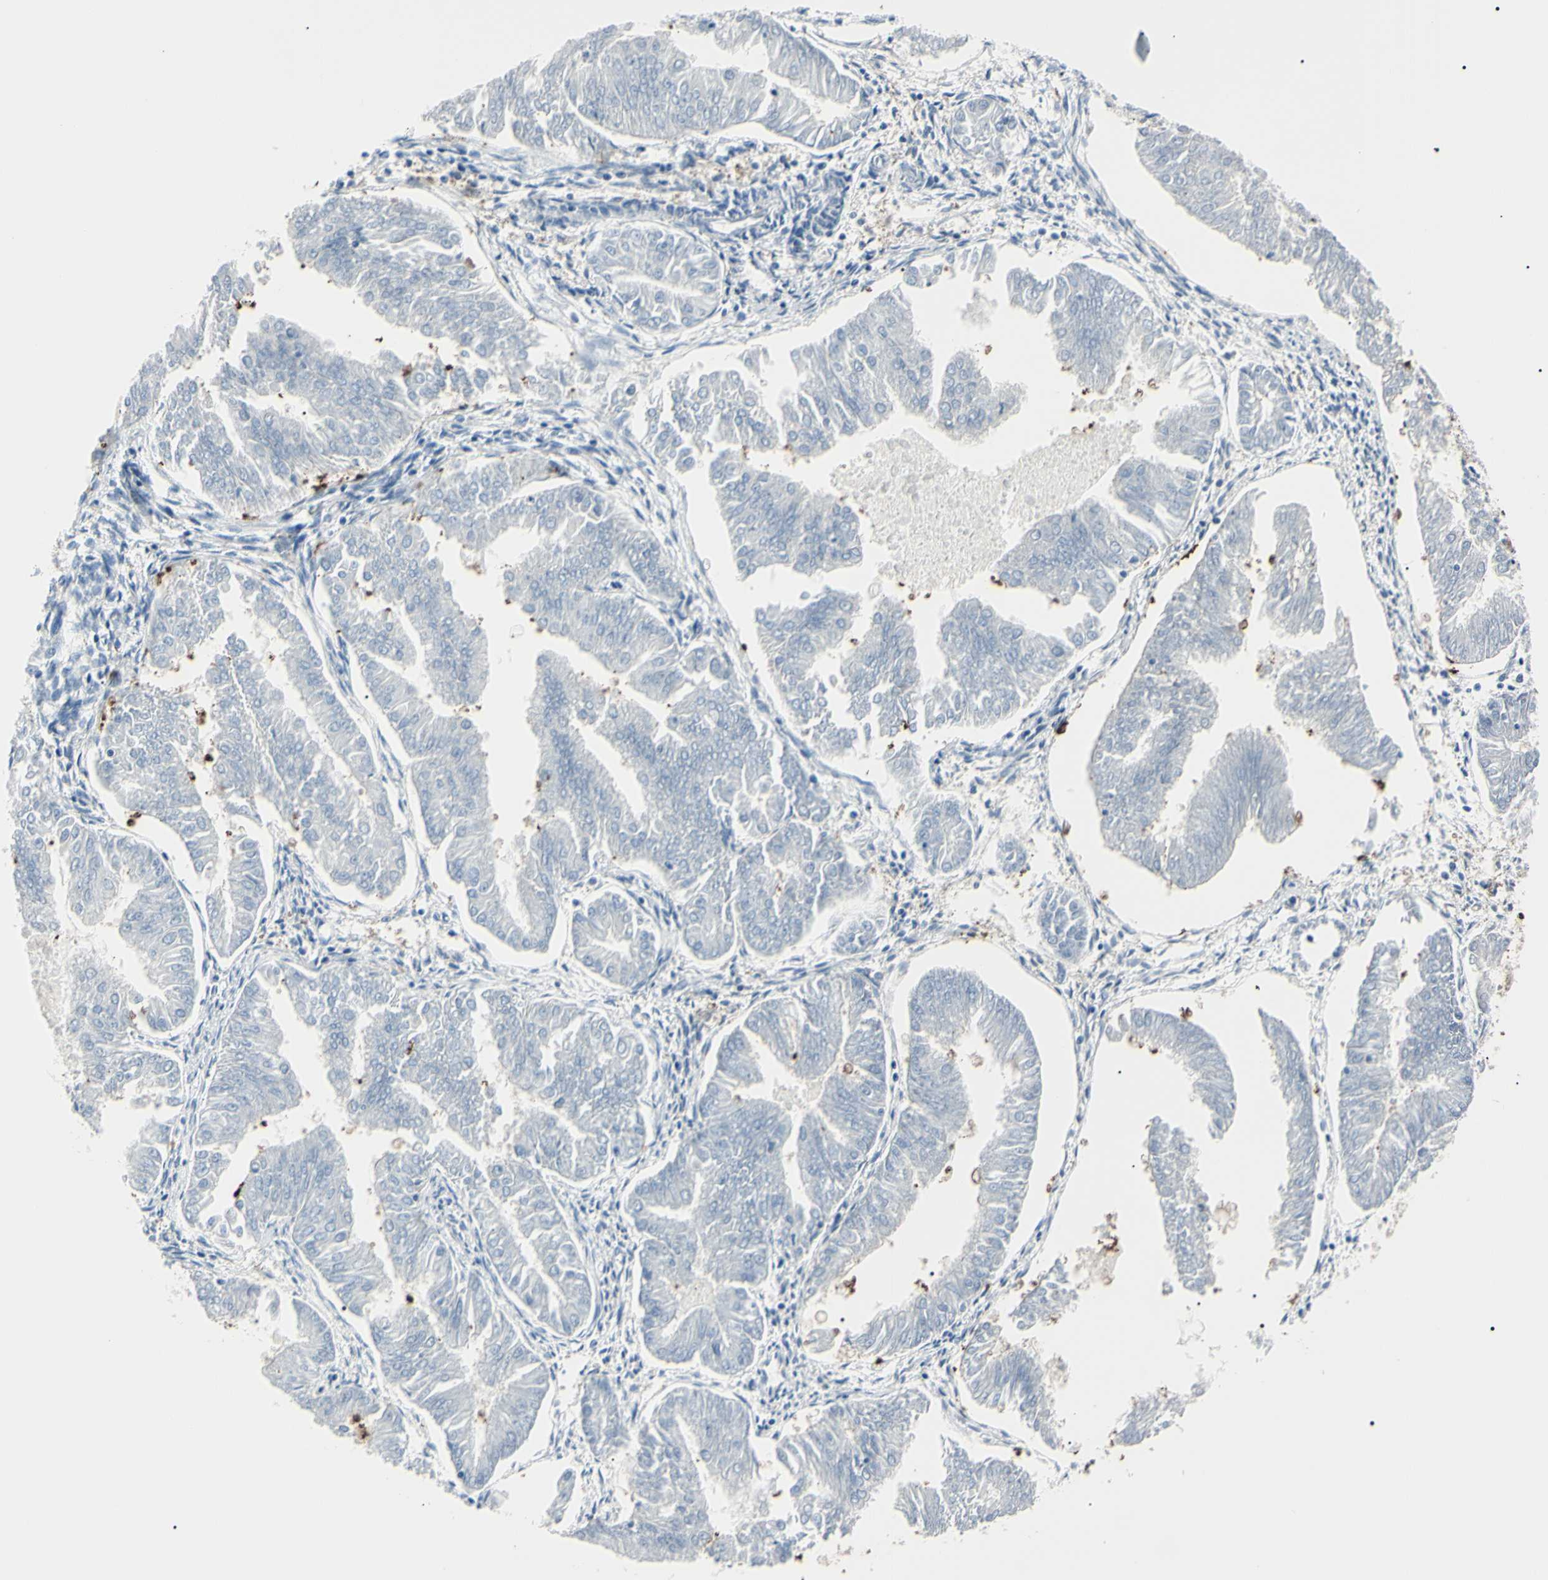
{"staining": {"intensity": "negative", "quantity": "none", "location": "none"}, "tissue": "endometrial cancer", "cell_type": "Tumor cells", "image_type": "cancer", "snomed": [{"axis": "morphology", "description": "Adenocarcinoma, NOS"}, {"axis": "topography", "description": "Endometrium"}], "caption": "Micrograph shows no protein staining in tumor cells of adenocarcinoma (endometrial) tissue.", "gene": "PGK1", "patient": {"sex": "female", "age": 53}}